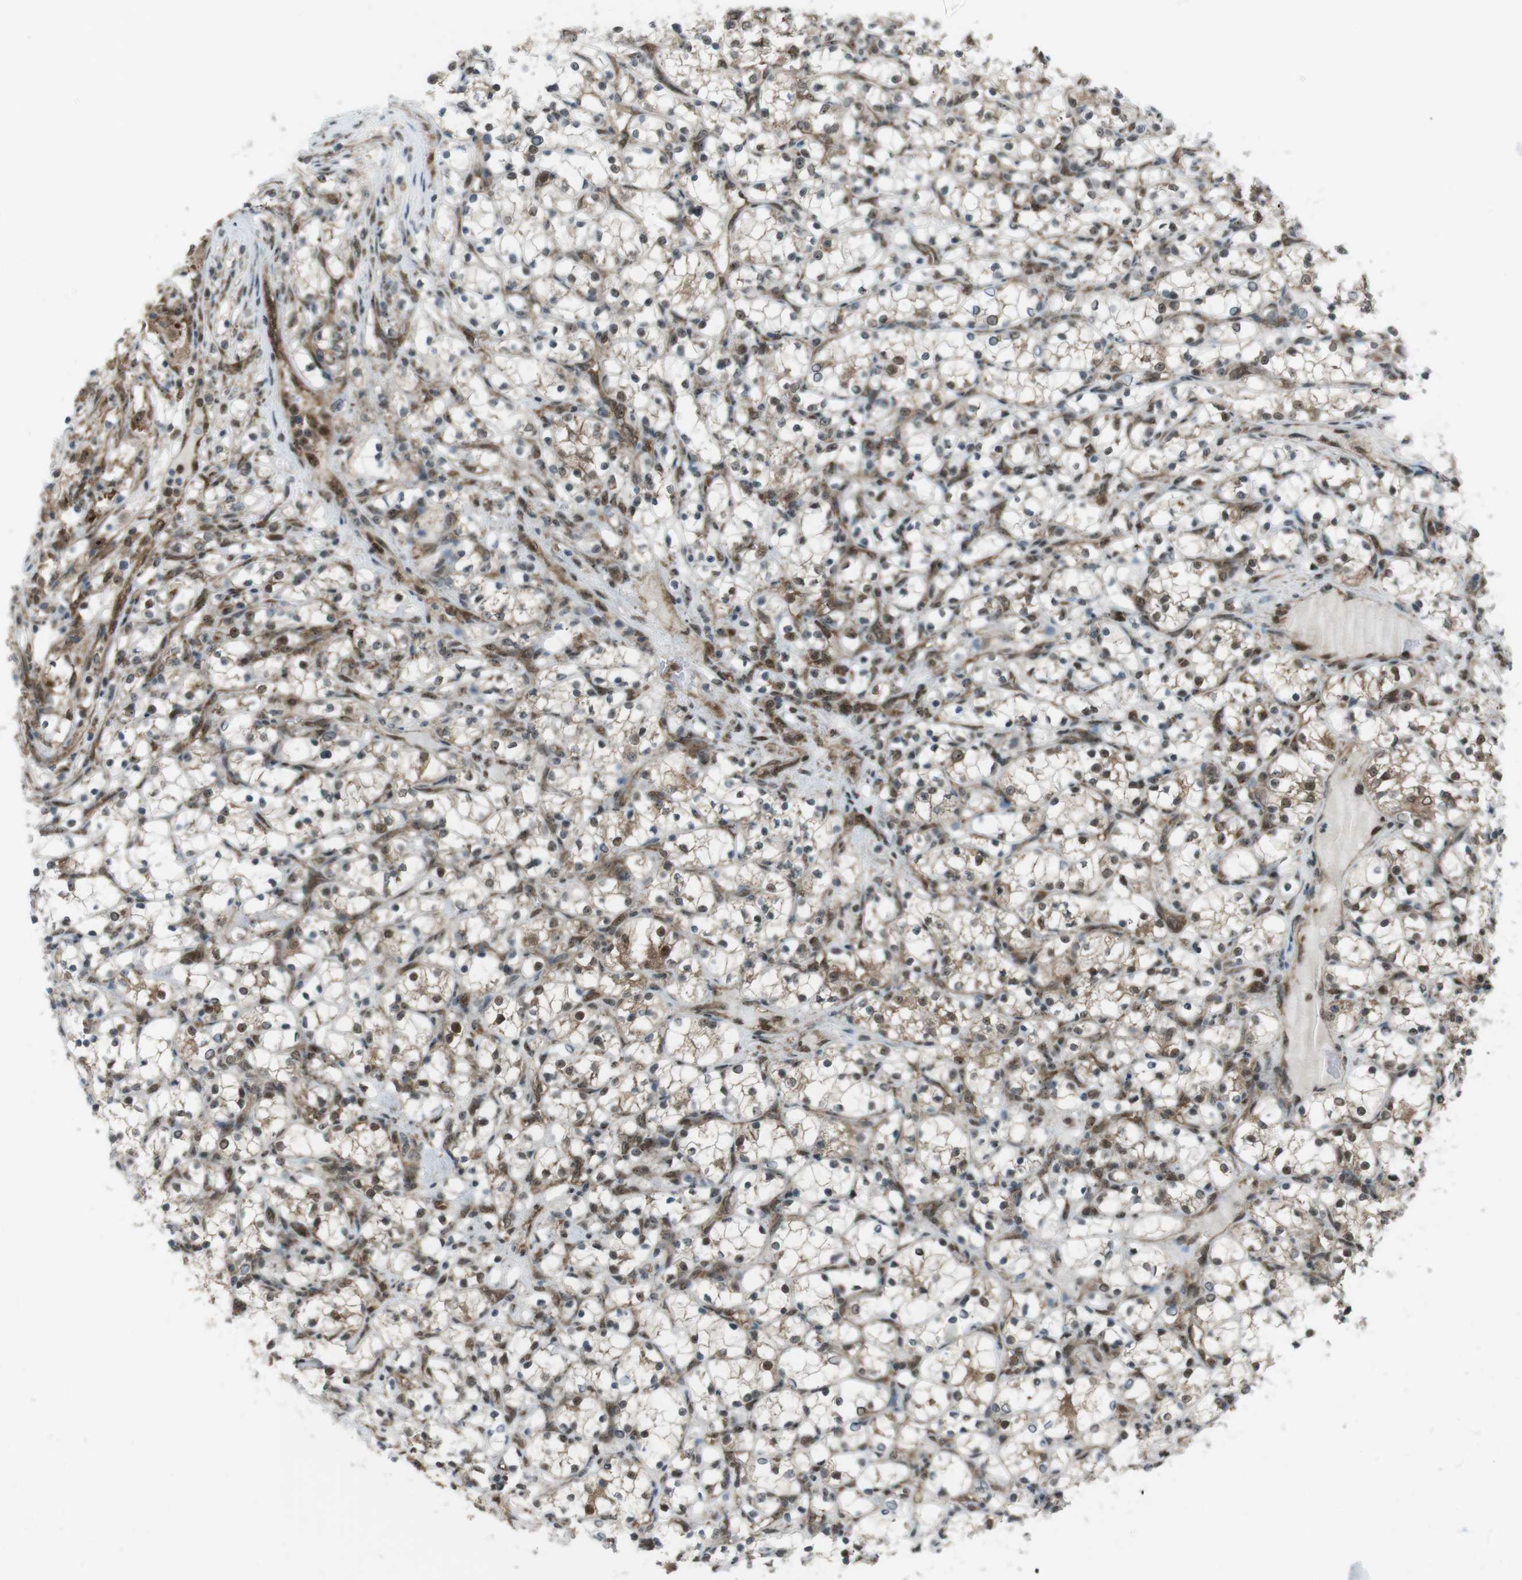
{"staining": {"intensity": "moderate", "quantity": ">75%", "location": "cytoplasmic/membranous,nuclear"}, "tissue": "renal cancer", "cell_type": "Tumor cells", "image_type": "cancer", "snomed": [{"axis": "morphology", "description": "Adenocarcinoma, NOS"}, {"axis": "topography", "description": "Kidney"}], "caption": "The histopathology image displays a brown stain indicating the presence of a protein in the cytoplasmic/membranous and nuclear of tumor cells in renal cancer.", "gene": "CSNK1D", "patient": {"sex": "female", "age": 69}}